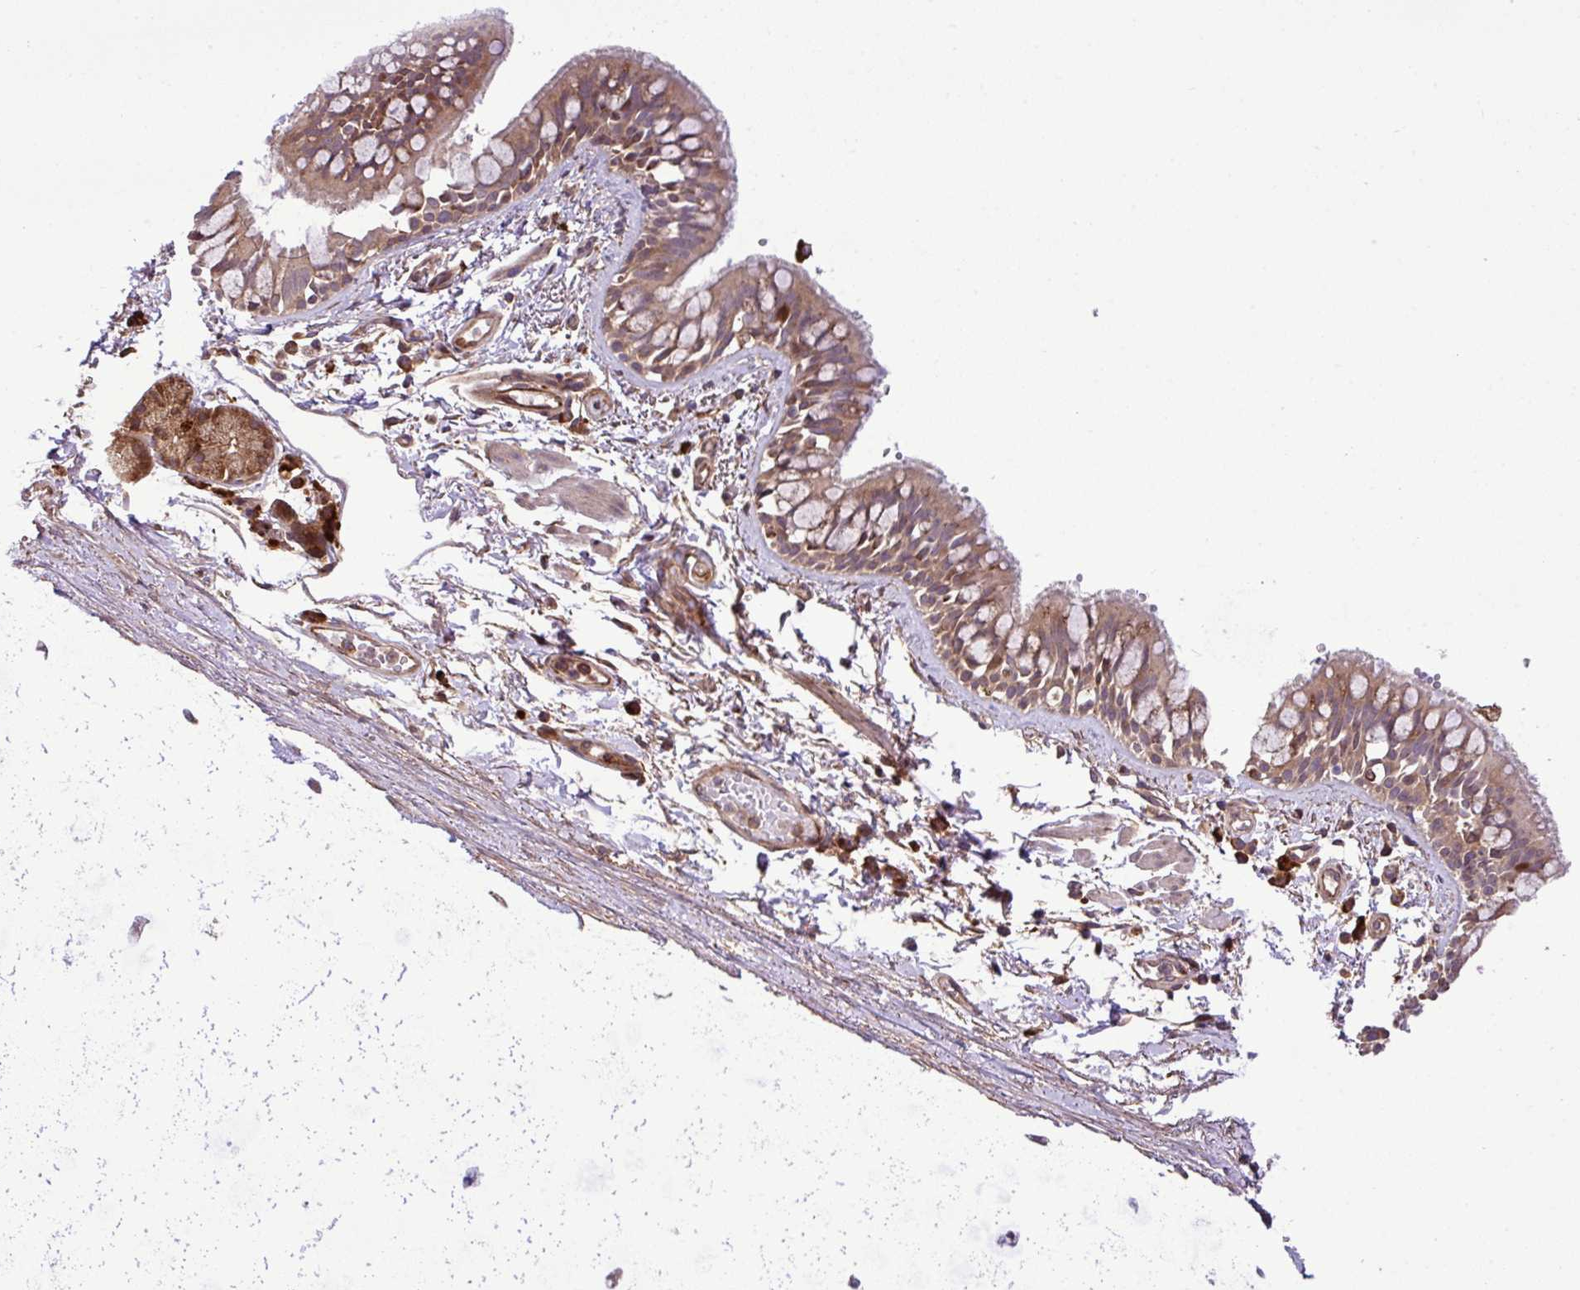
{"staining": {"intensity": "moderate", "quantity": ">75%", "location": "cytoplasmic/membranous"}, "tissue": "bronchus", "cell_type": "Respiratory epithelial cells", "image_type": "normal", "snomed": [{"axis": "morphology", "description": "Normal tissue, NOS"}, {"axis": "topography", "description": "Lymph node"}, {"axis": "topography", "description": "Cartilage tissue"}, {"axis": "topography", "description": "Bronchus"}], "caption": "Immunohistochemistry of benign bronchus exhibits medium levels of moderate cytoplasmic/membranous expression in approximately >75% of respiratory epithelial cells.", "gene": "DLGAP4", "patient": {"sex": "female", "age": 70}}